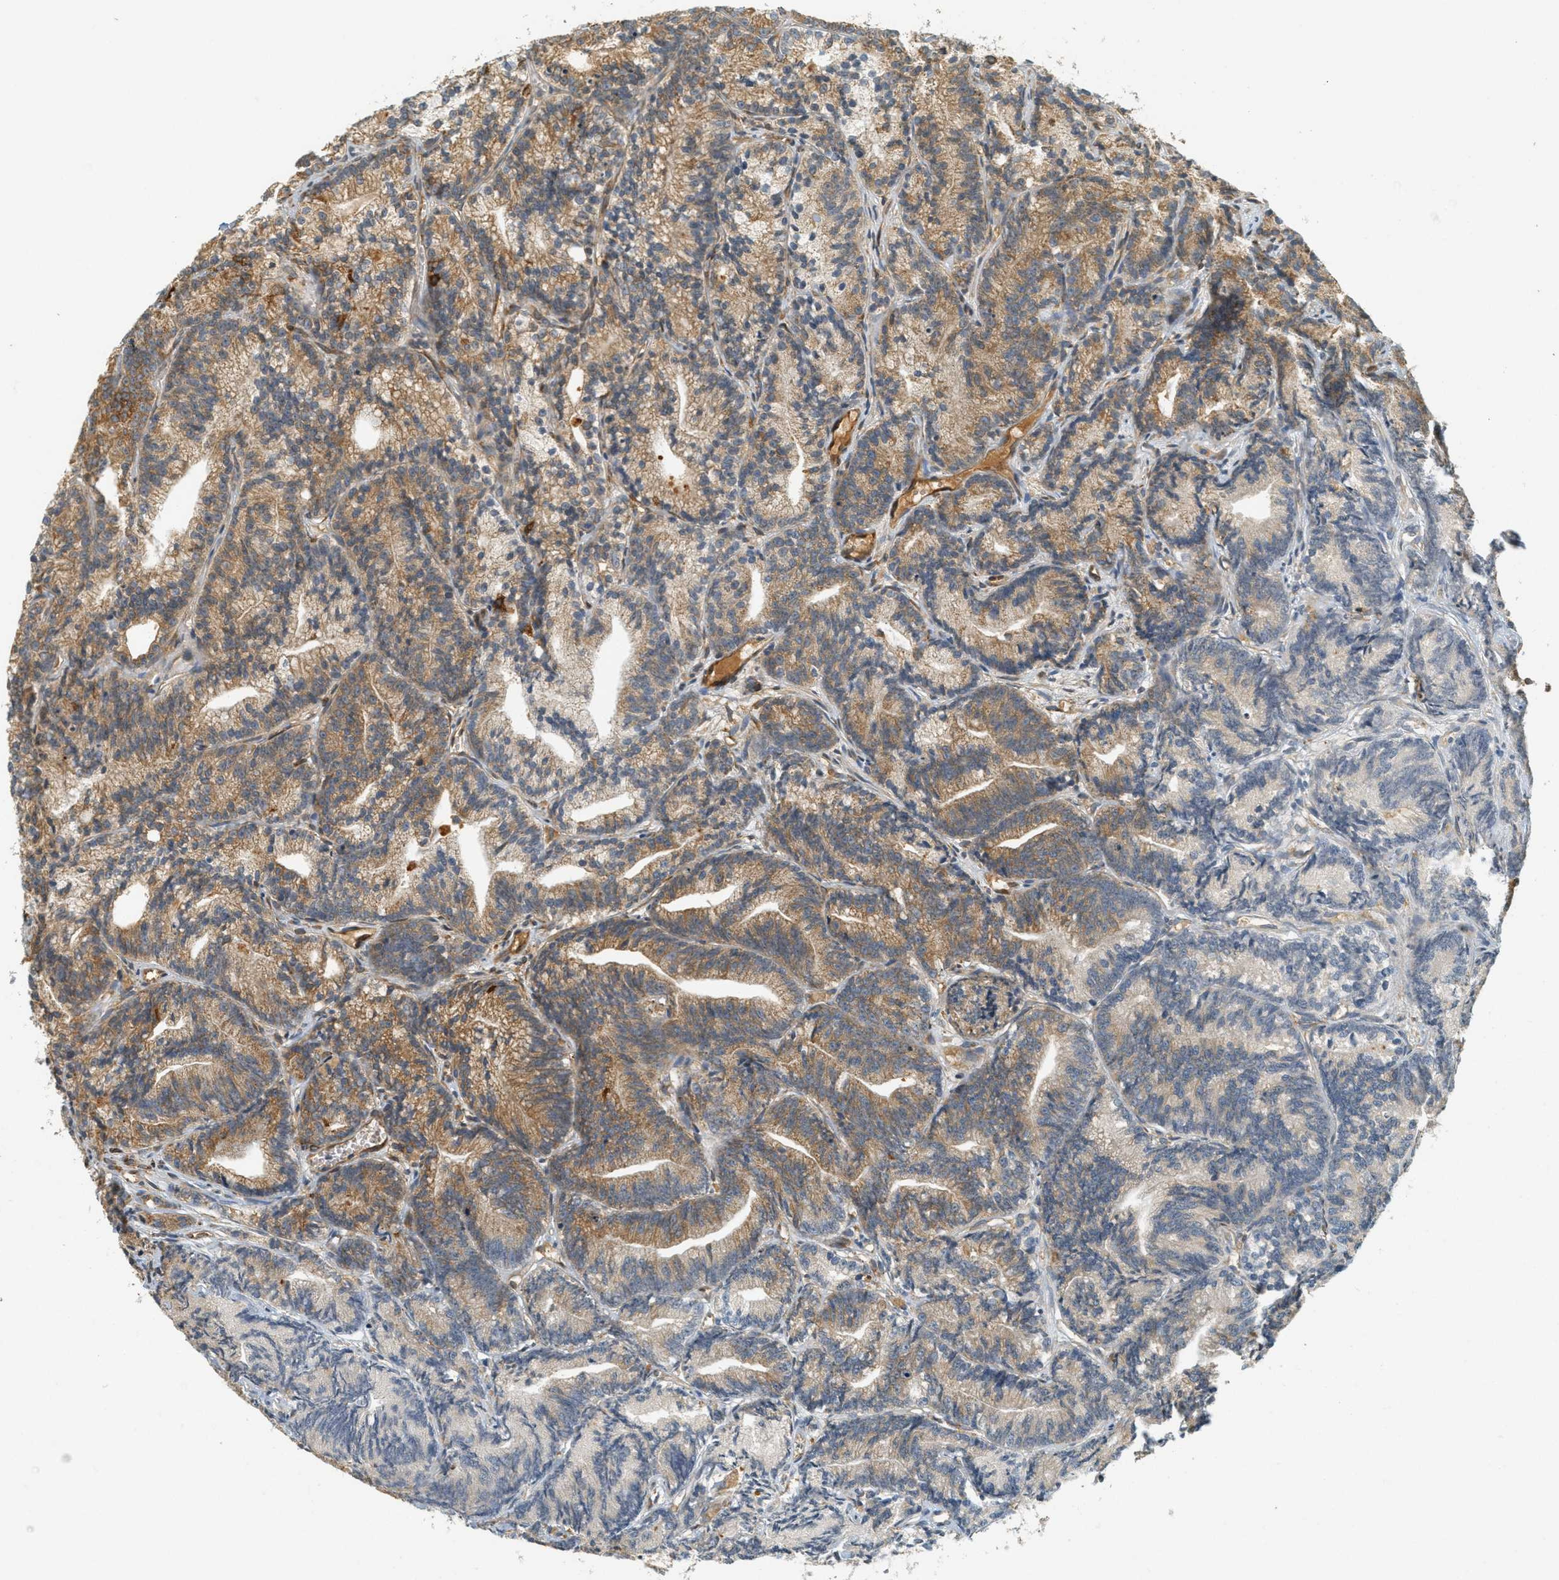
{"staining": {"intensity": "moderate", "quantity": ">75%", "location": "cytoplasmic/membranous"}, "tissue": "prostate cancer", "cell_type": "Tumor cells", "image_type": "cancer", "snomed": [{"axis": "morphology", "description": "Adenocarcinoma, Low grade"}, {"axis": "topography", "description": "Prostate"}], "caption": "Protein staining by immunohistochemistry displays moderate cytoplasmic/membranous expression in approximately >75% of tumor cells in low-grade adenocarcinoma (prostate). (Stains: DAB (3,3'-diaminobenzidine) in brown, nuclei in blue, Microscopy: brightfield microscopy at high magnification).", "gene": "PDK1", "patient": {"sex": "male", "age": 89}}